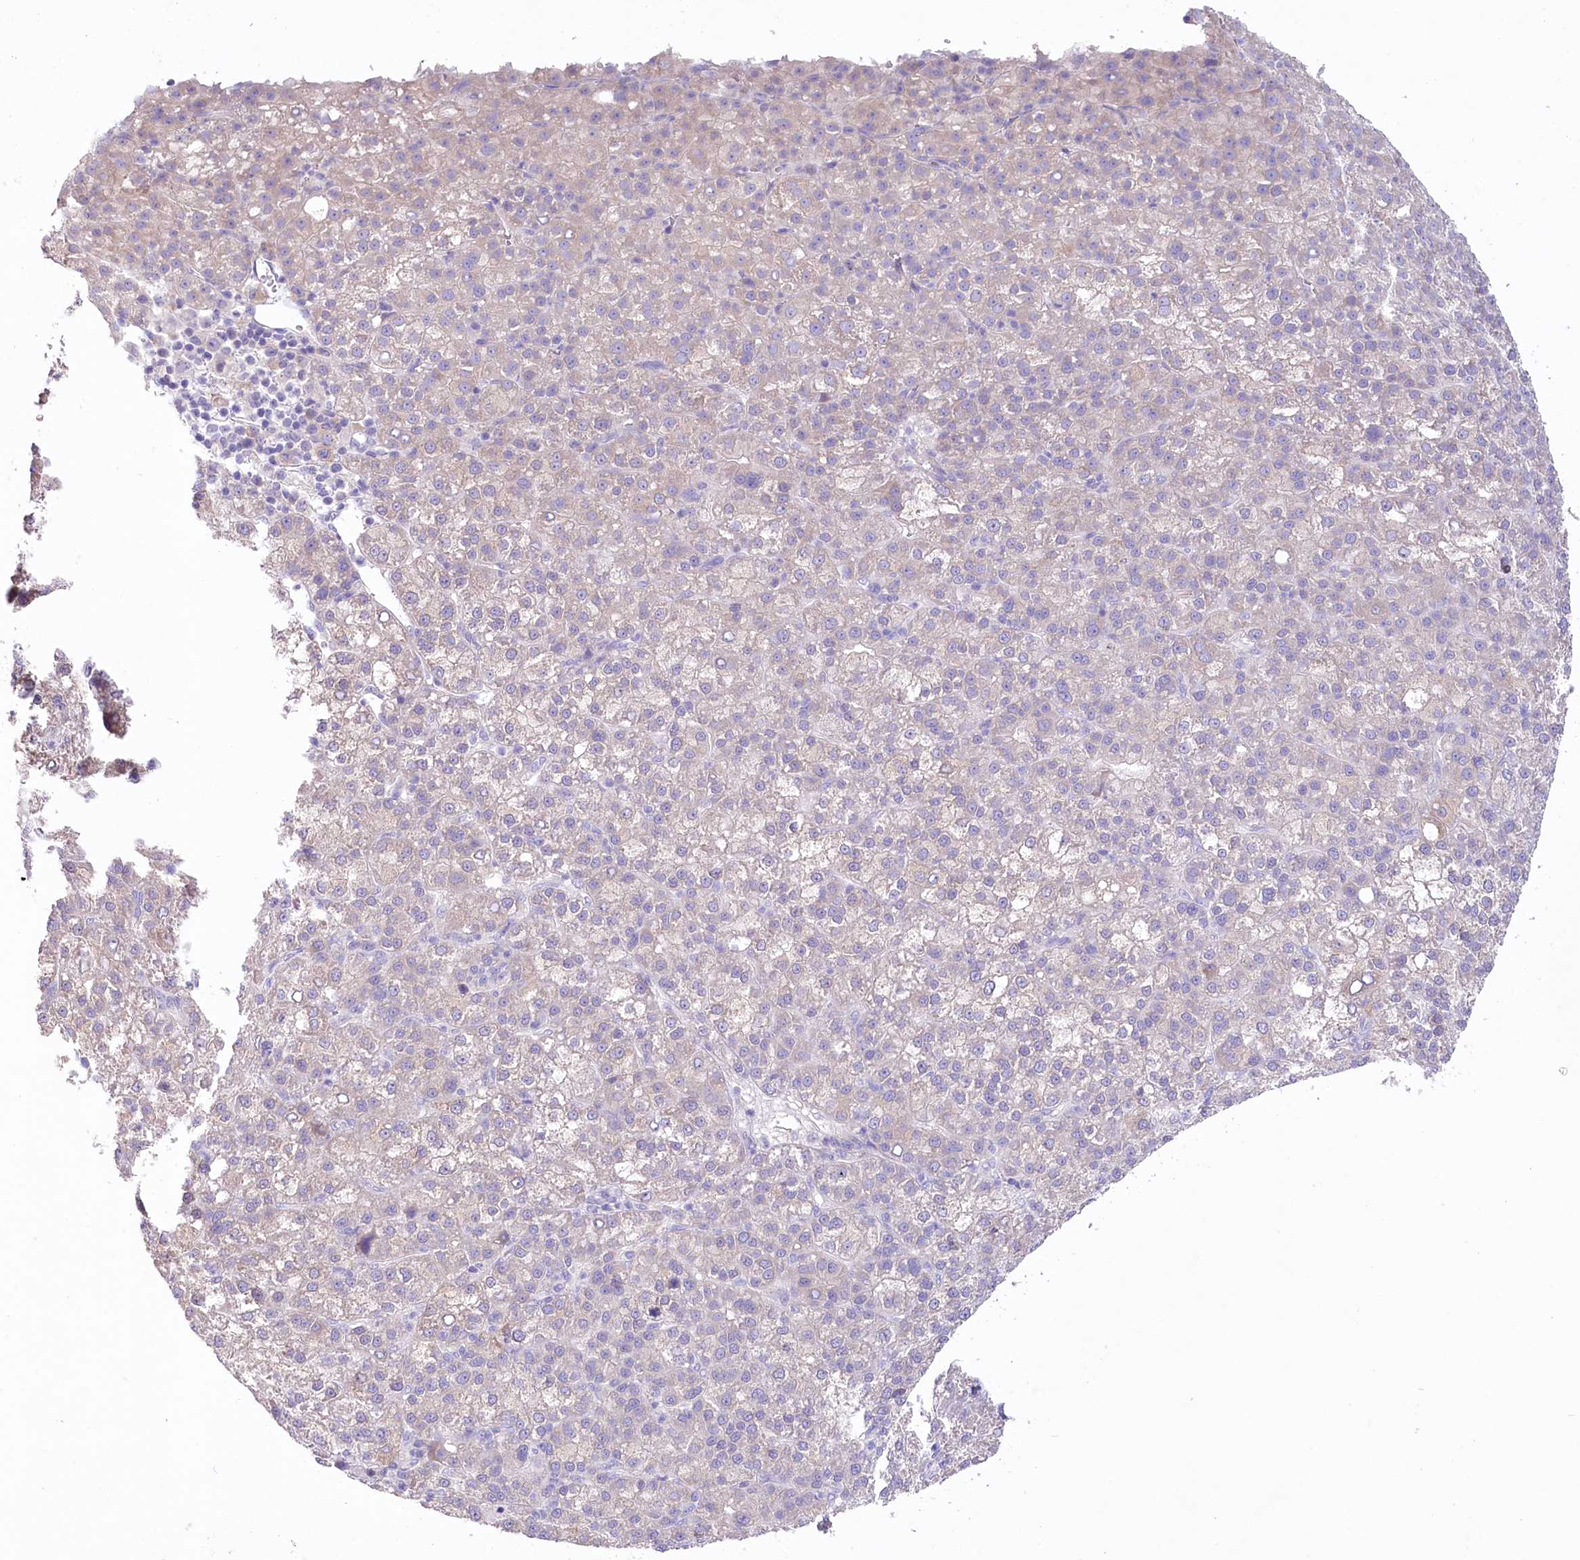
{"staining": {"intensity": "negative", "quantity": "none", "location": "none"}, "tissue": "liver cancer", "cell_type": "Tumor cells", "image_type": "cancer", "snomed": [{"axis": "morphology", "description": "Carcinoma, Hepatocellular, NOS"}, {"axis": "topography", "description": "Liver"}], "caption": "There is no significant staining in tumor cells of liver cancer (hepatocellular carcinoma).", "gene": "MYOZ1", "patient": {"sex": "female", "age": 58}}